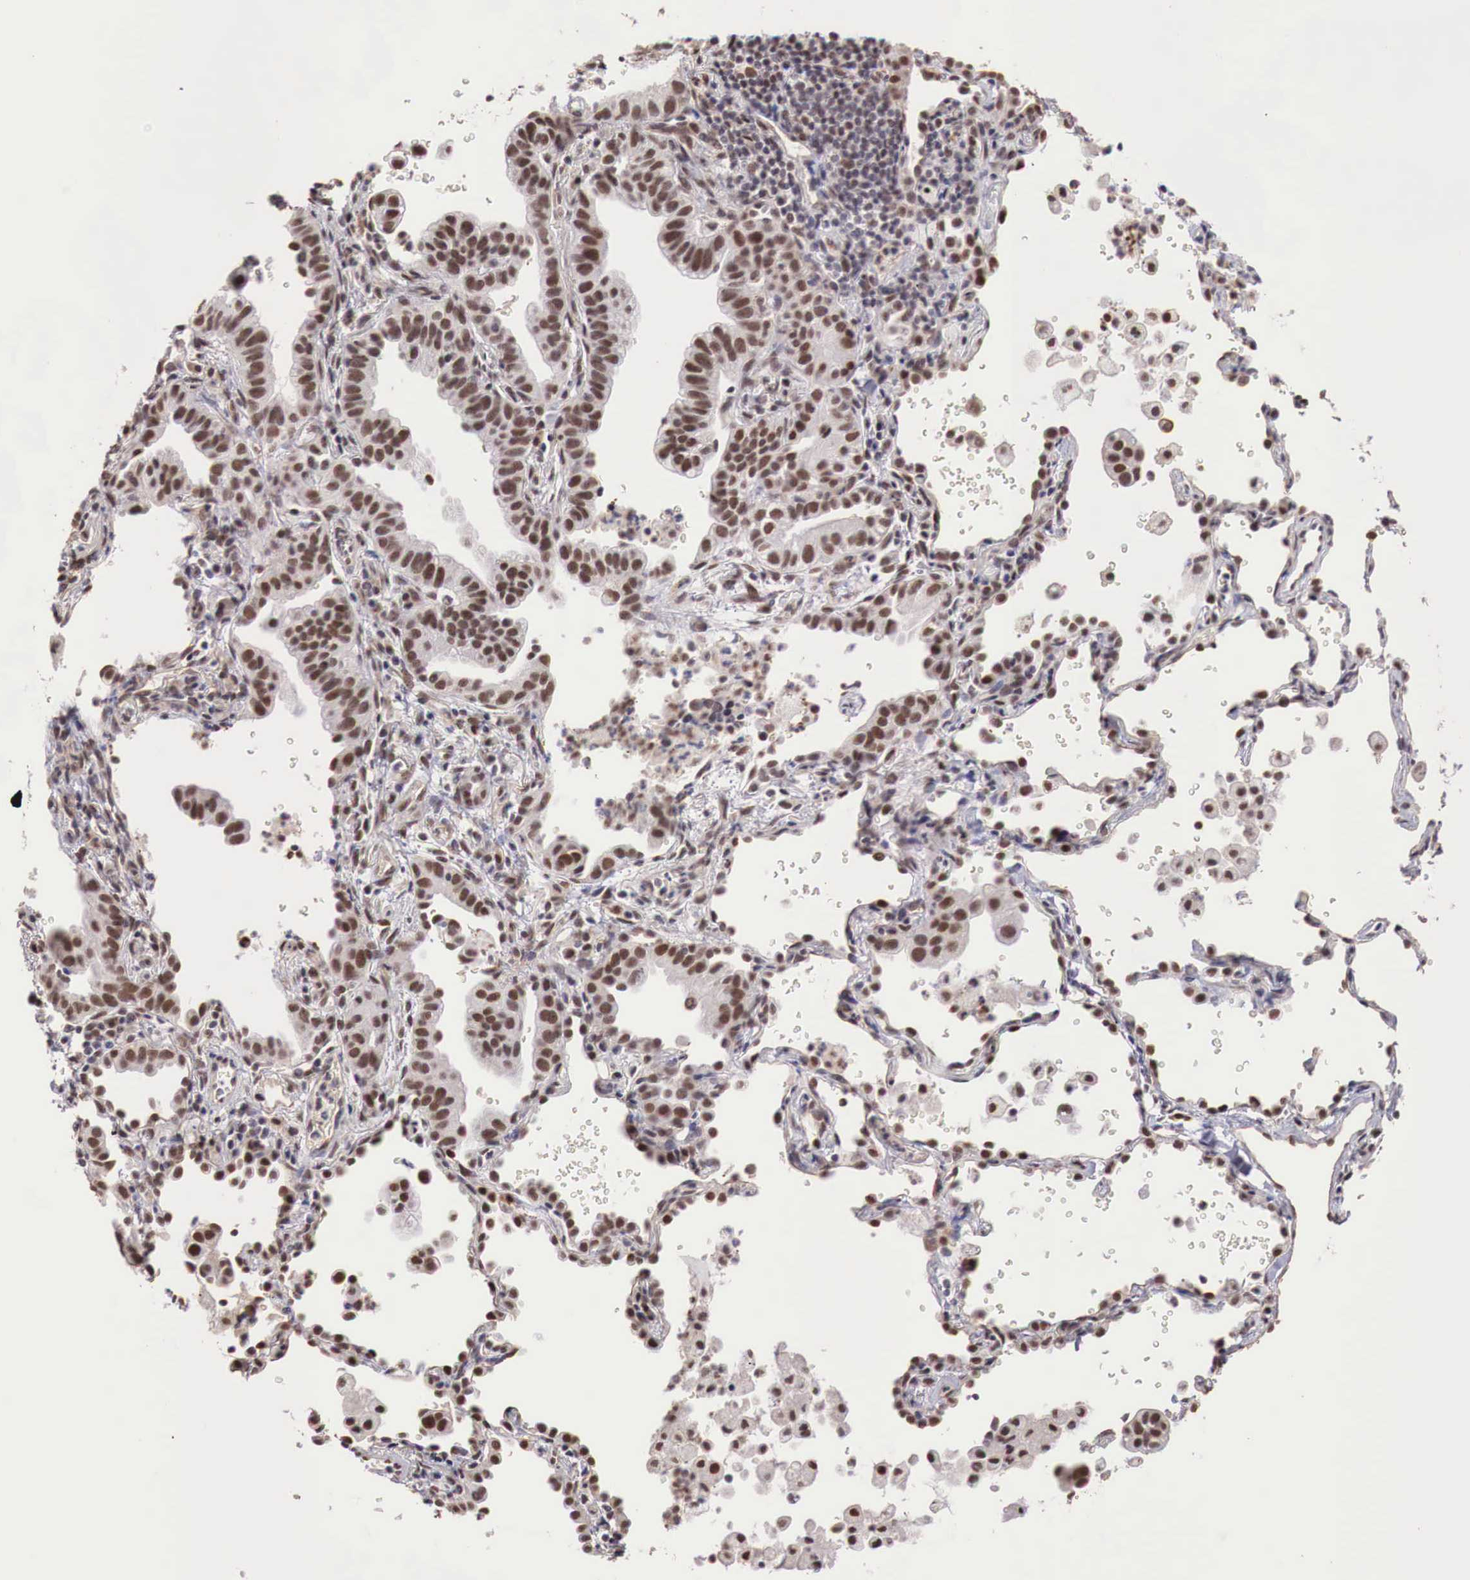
{"staining": {"intensity": "strong", "quantity": ">75%", "location": "nuclear"}, "tissue": "lung cancer", "cell_type": "Tumor cells", "image_type": "cancer", "snomed": [{"axis": "morphology", "description": "Adenocarcinoma, NOS"}, {"axis": "topography", "description": "Lung"}], "caption": "Immunohistochemistry (IHC) of adenocarcinoma (lung) shows high levels of strong nuclear positivity in approximately >75% of tumor cells. (DAB = brown stain, brightfield microscopy at high magnification).", "gene": "FOXP2", "patient": {"sex": "female", "age": 50}}